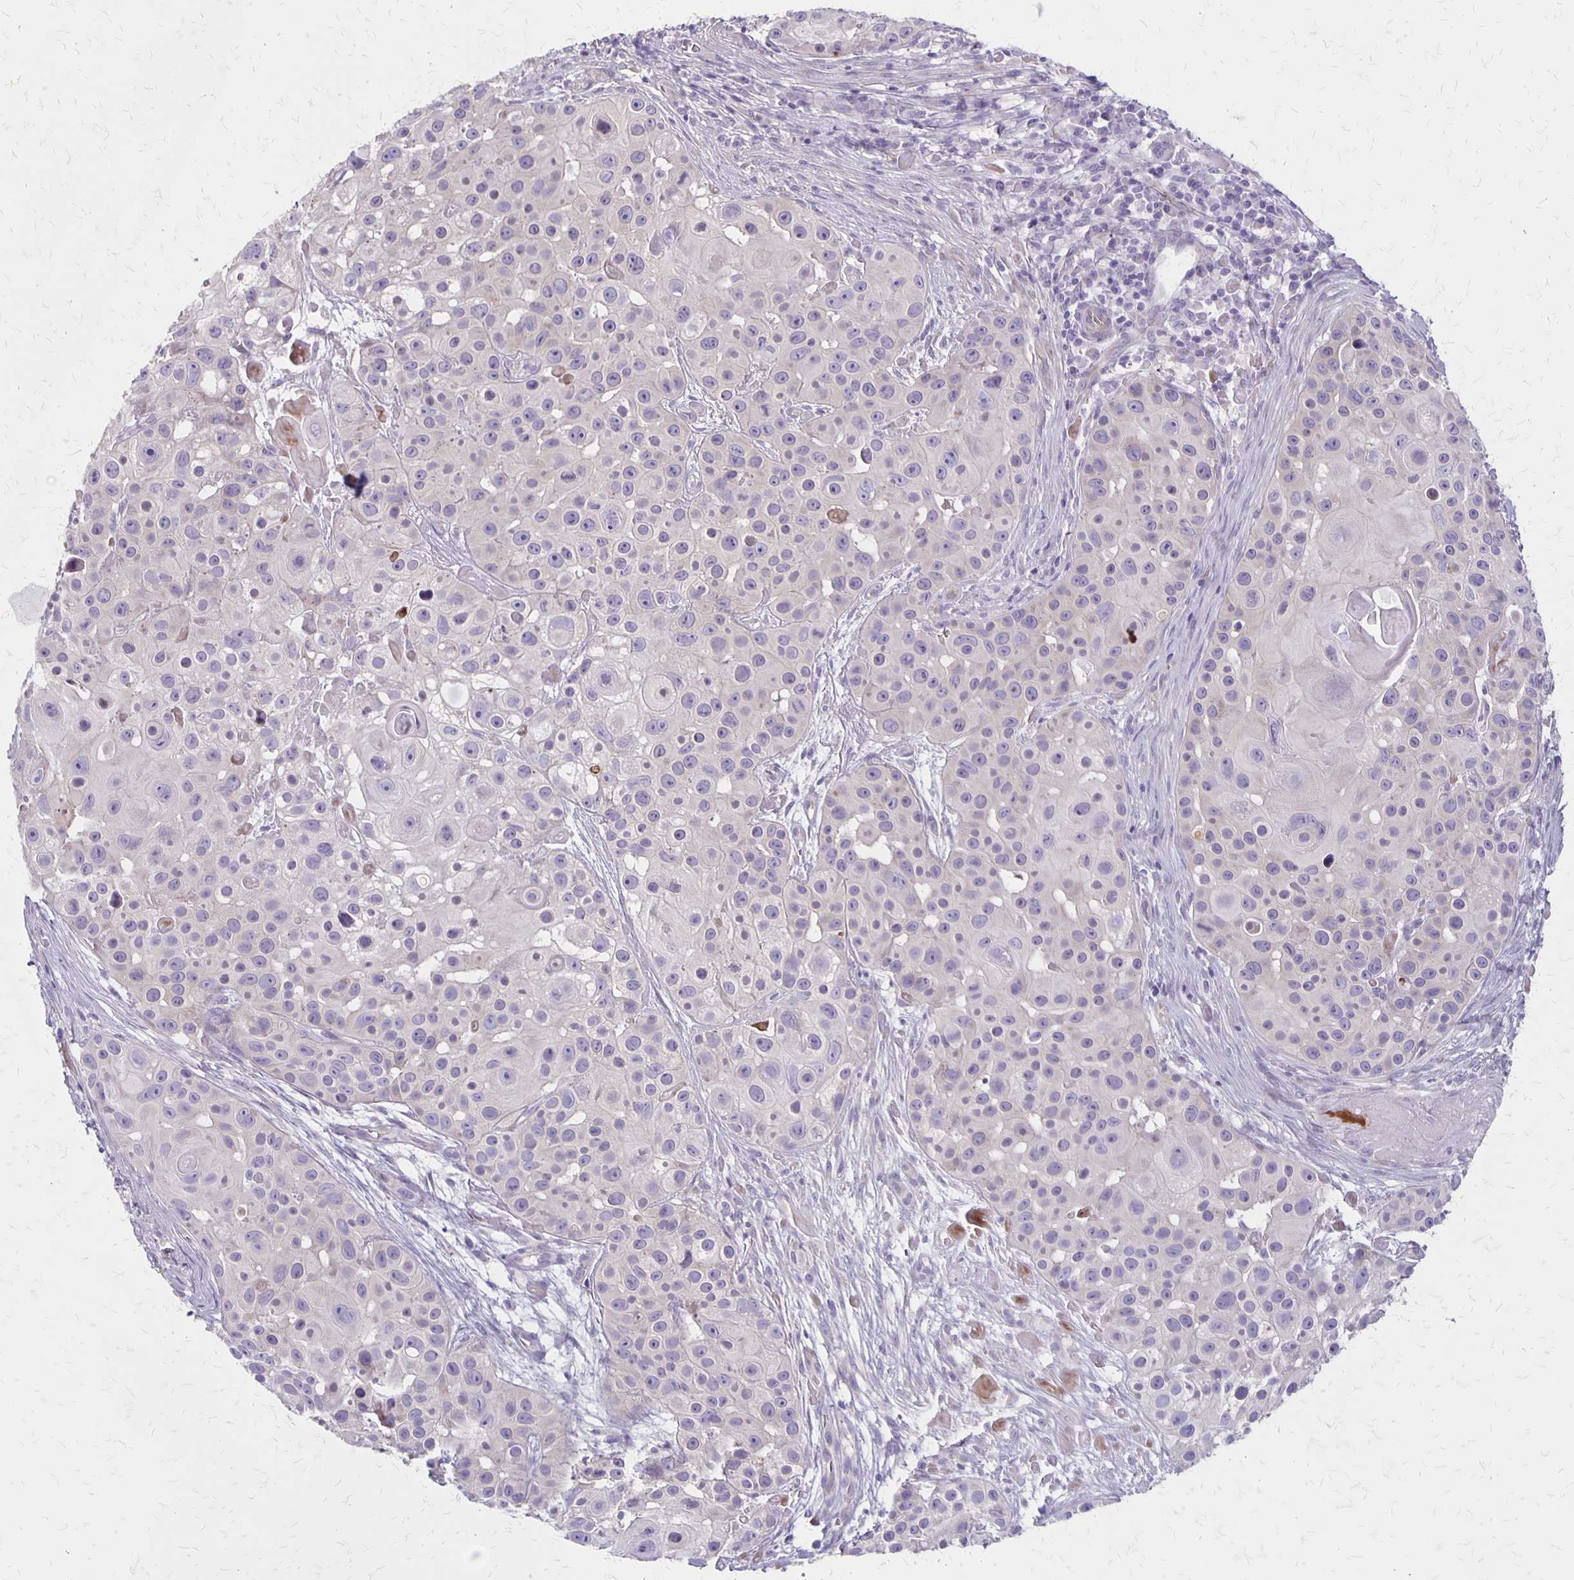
{"staining": {"intensity": "negative", "quantity": "none", "location": "none"}, "tissue": "skin cancer", "cell_type": "Tumor cells", "image_type": "cancer", "snomed": [{"axis": "morphology", "description": "Squamous cell carcinoma, NOS"}, {"axis": "topography", "description": "Skin"}], "caption": "Human skin squamous cell carcinoma stained for a protein using IHC exhibits no positivity in tumor cells.", "gene": "HOMER1", "patient": {"sex": "male", "age": 92}}